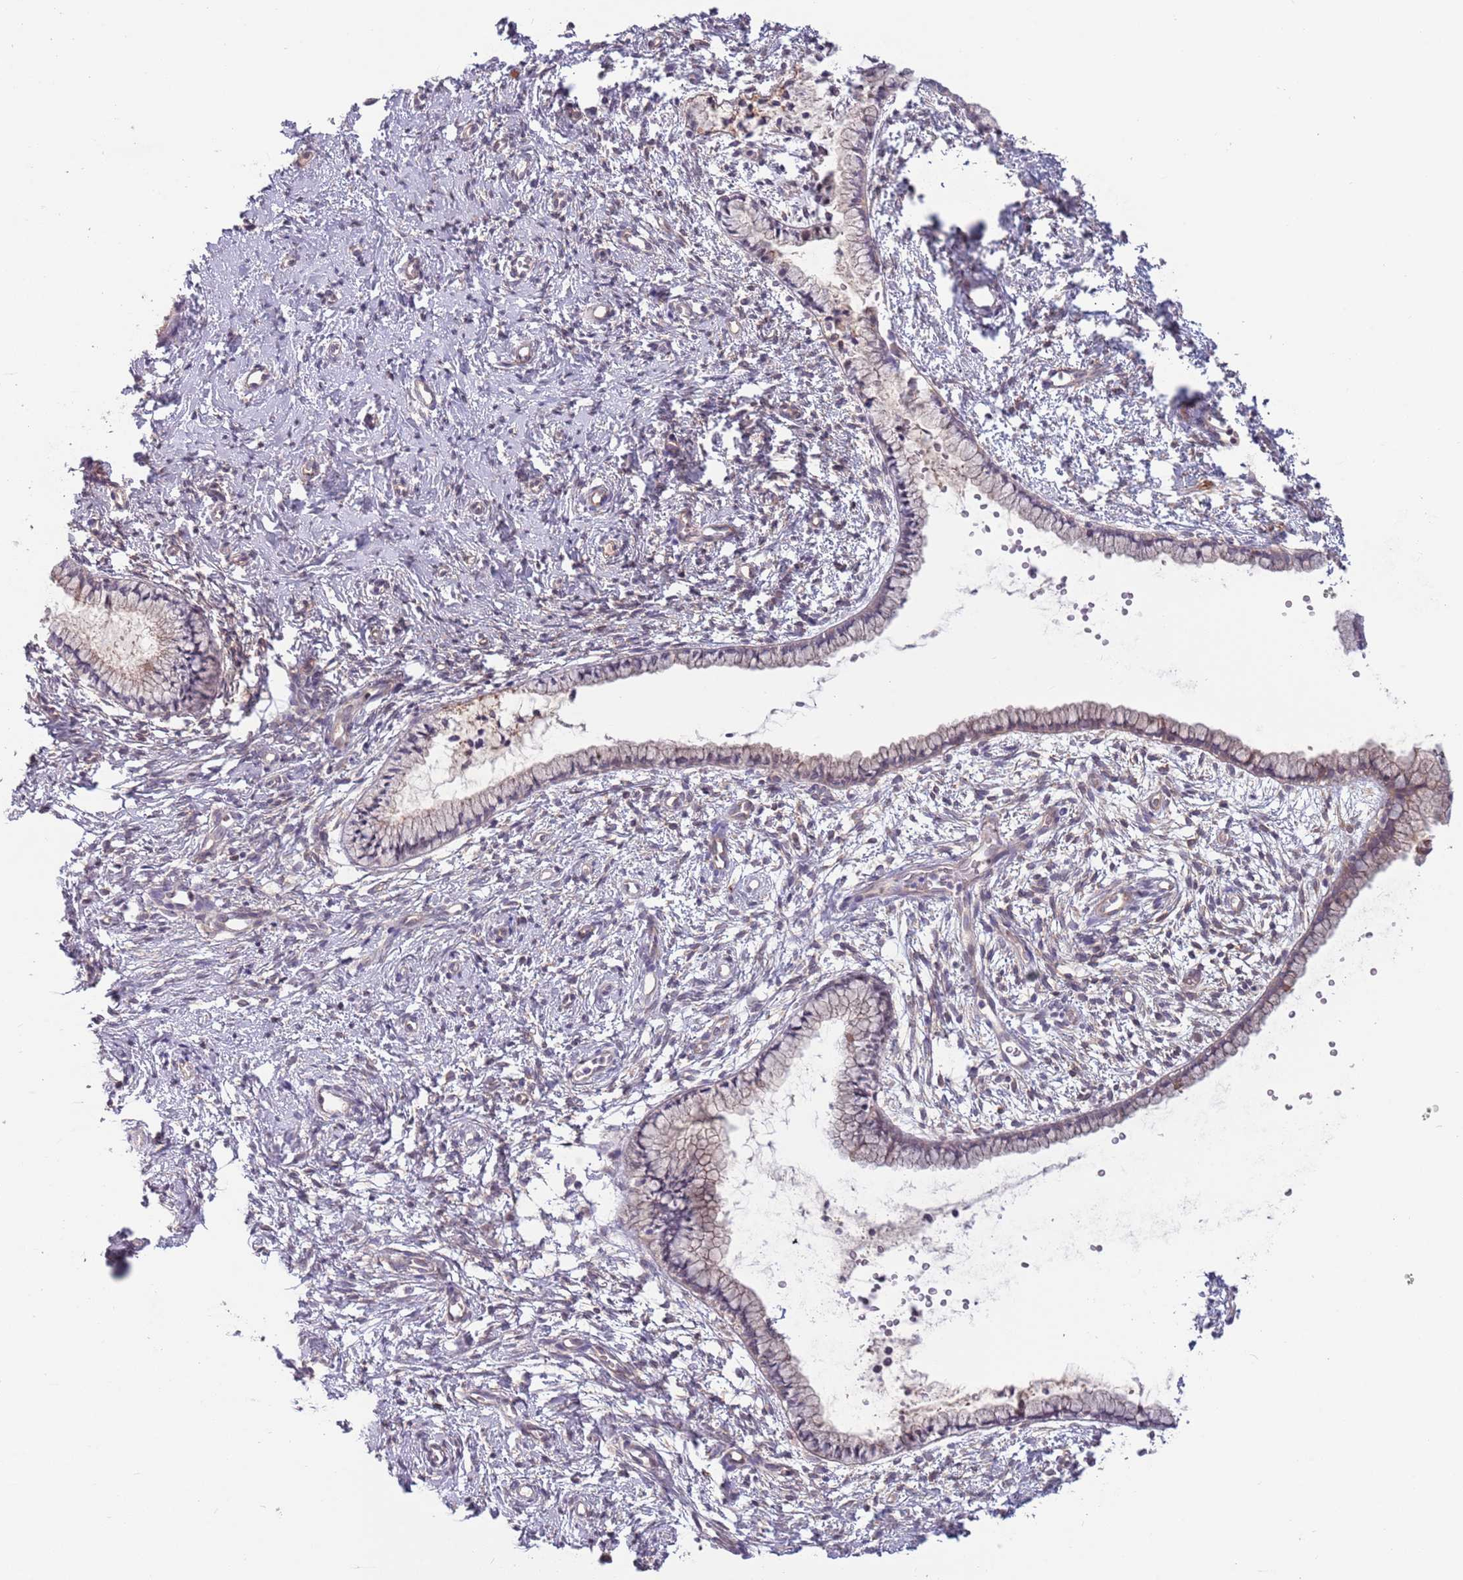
{"staining": {"intensity": "weak", "quantity": "25%-75%", "location": "cytoplasmic/membranous"}, "tissue": "cervix", "cell_type": "Glandular cells", "image_type": "normal", "snomed": [{"axis": "morphology", "description": "Normal tissue, NOS"}, {"axis": "topography", "description": "Cervix"}], "caption": "Approximately 25%-75% of glandular cells in unremarkable human cervix display weak cytoplasmic/membranous protein expression as visualized by brown immunohistochemical staining.", "gene": "SAV1", "patient": {"sex": "female", "age": 57}}